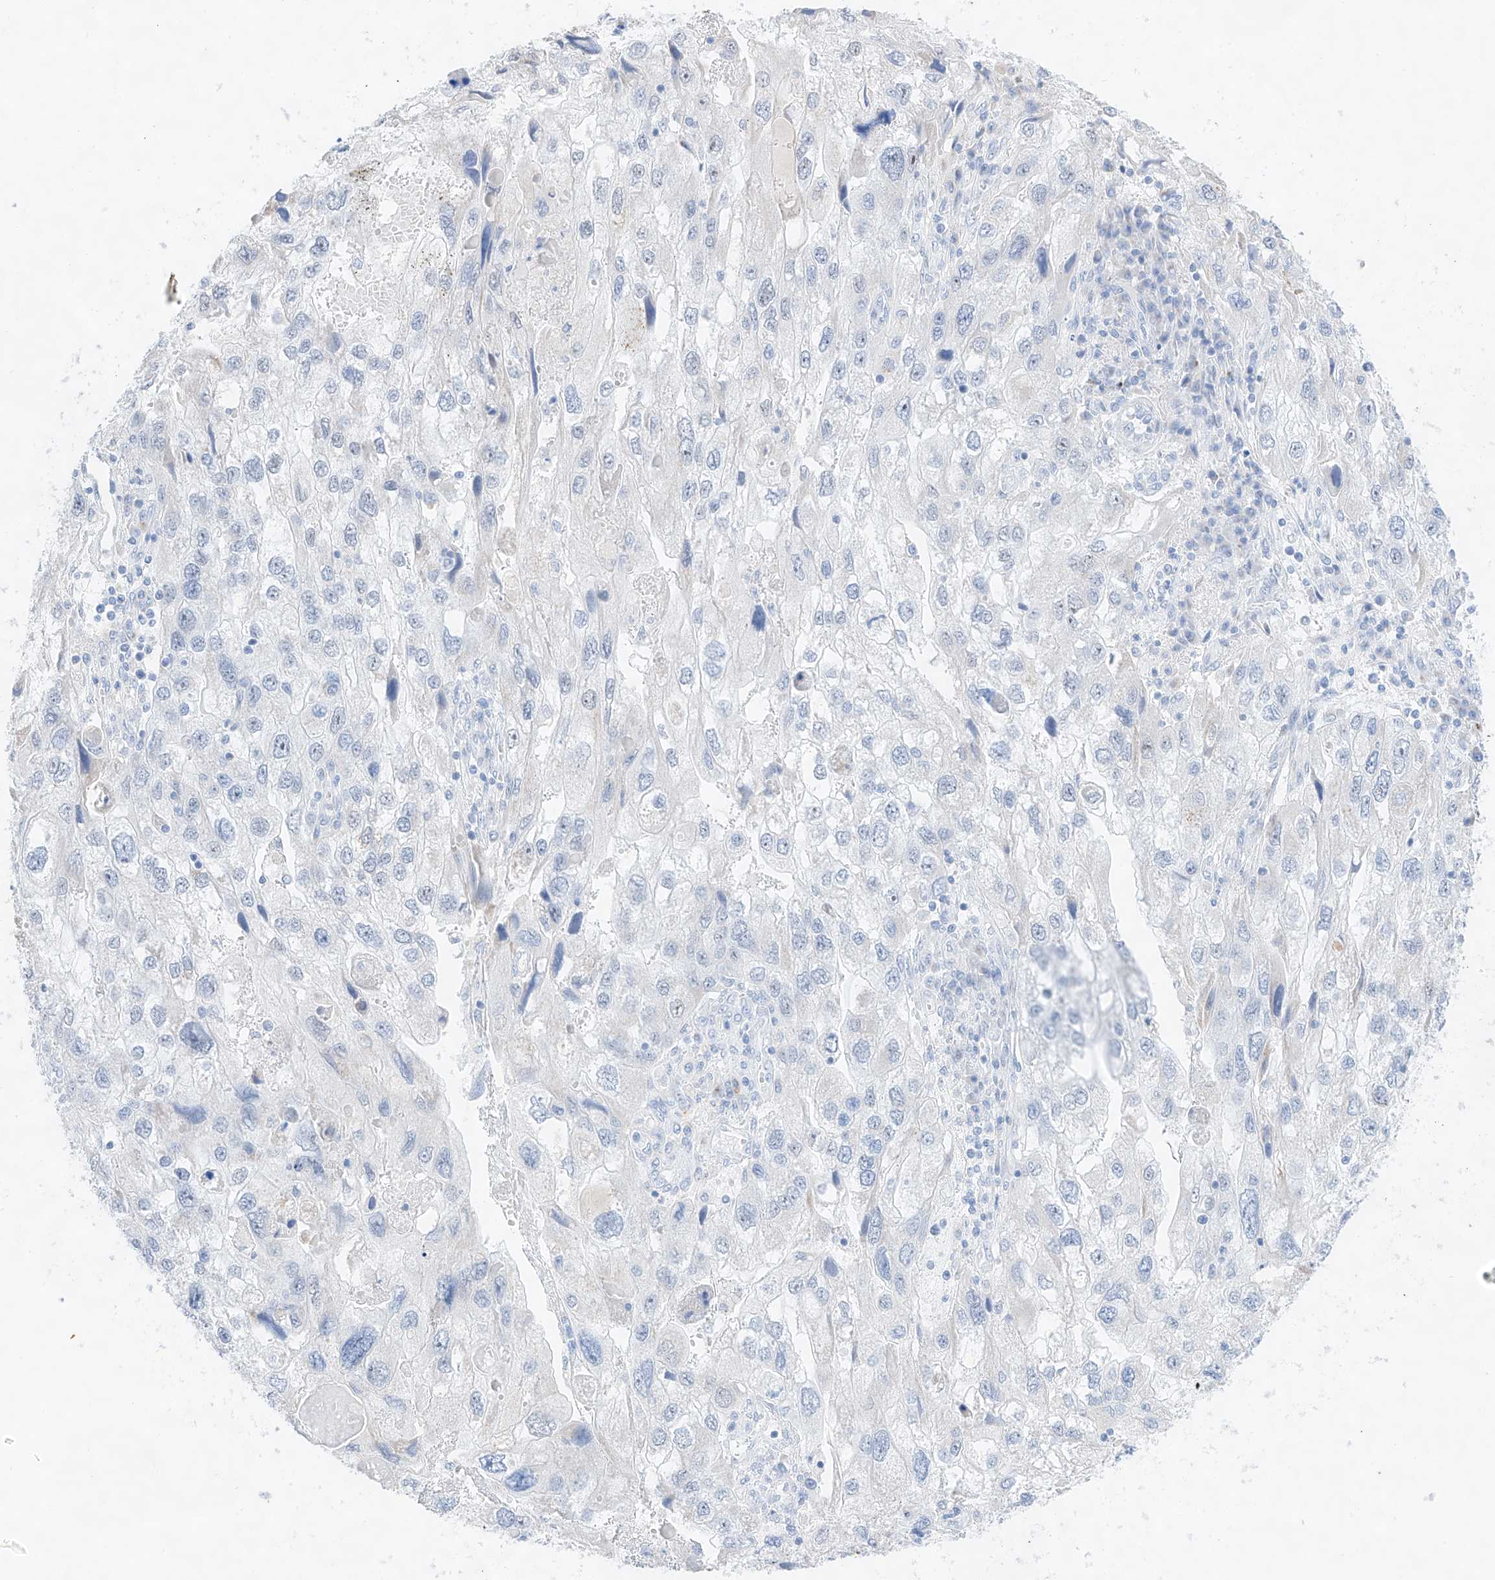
{"staining": {"intensity": "moderate", "quantity": "<25%", "location": "nuclear"}, "tissue": "endometrial cancer", "cell_type": "Tumor cells", "image_type": "cancer", "snomed": [{"axis": "morphology", "description": "Adenocarcinoma, NOS"}, {"axis": "topography", "description": "Endometrium"}], "caption": "The immunohistochemical stain highlights moderate nuclear staining in tumor cells of adenocarcinoma (endometrial) tissue.", "gene": "NT5C3B", "patient": {"sex": "female", "age": 49}}